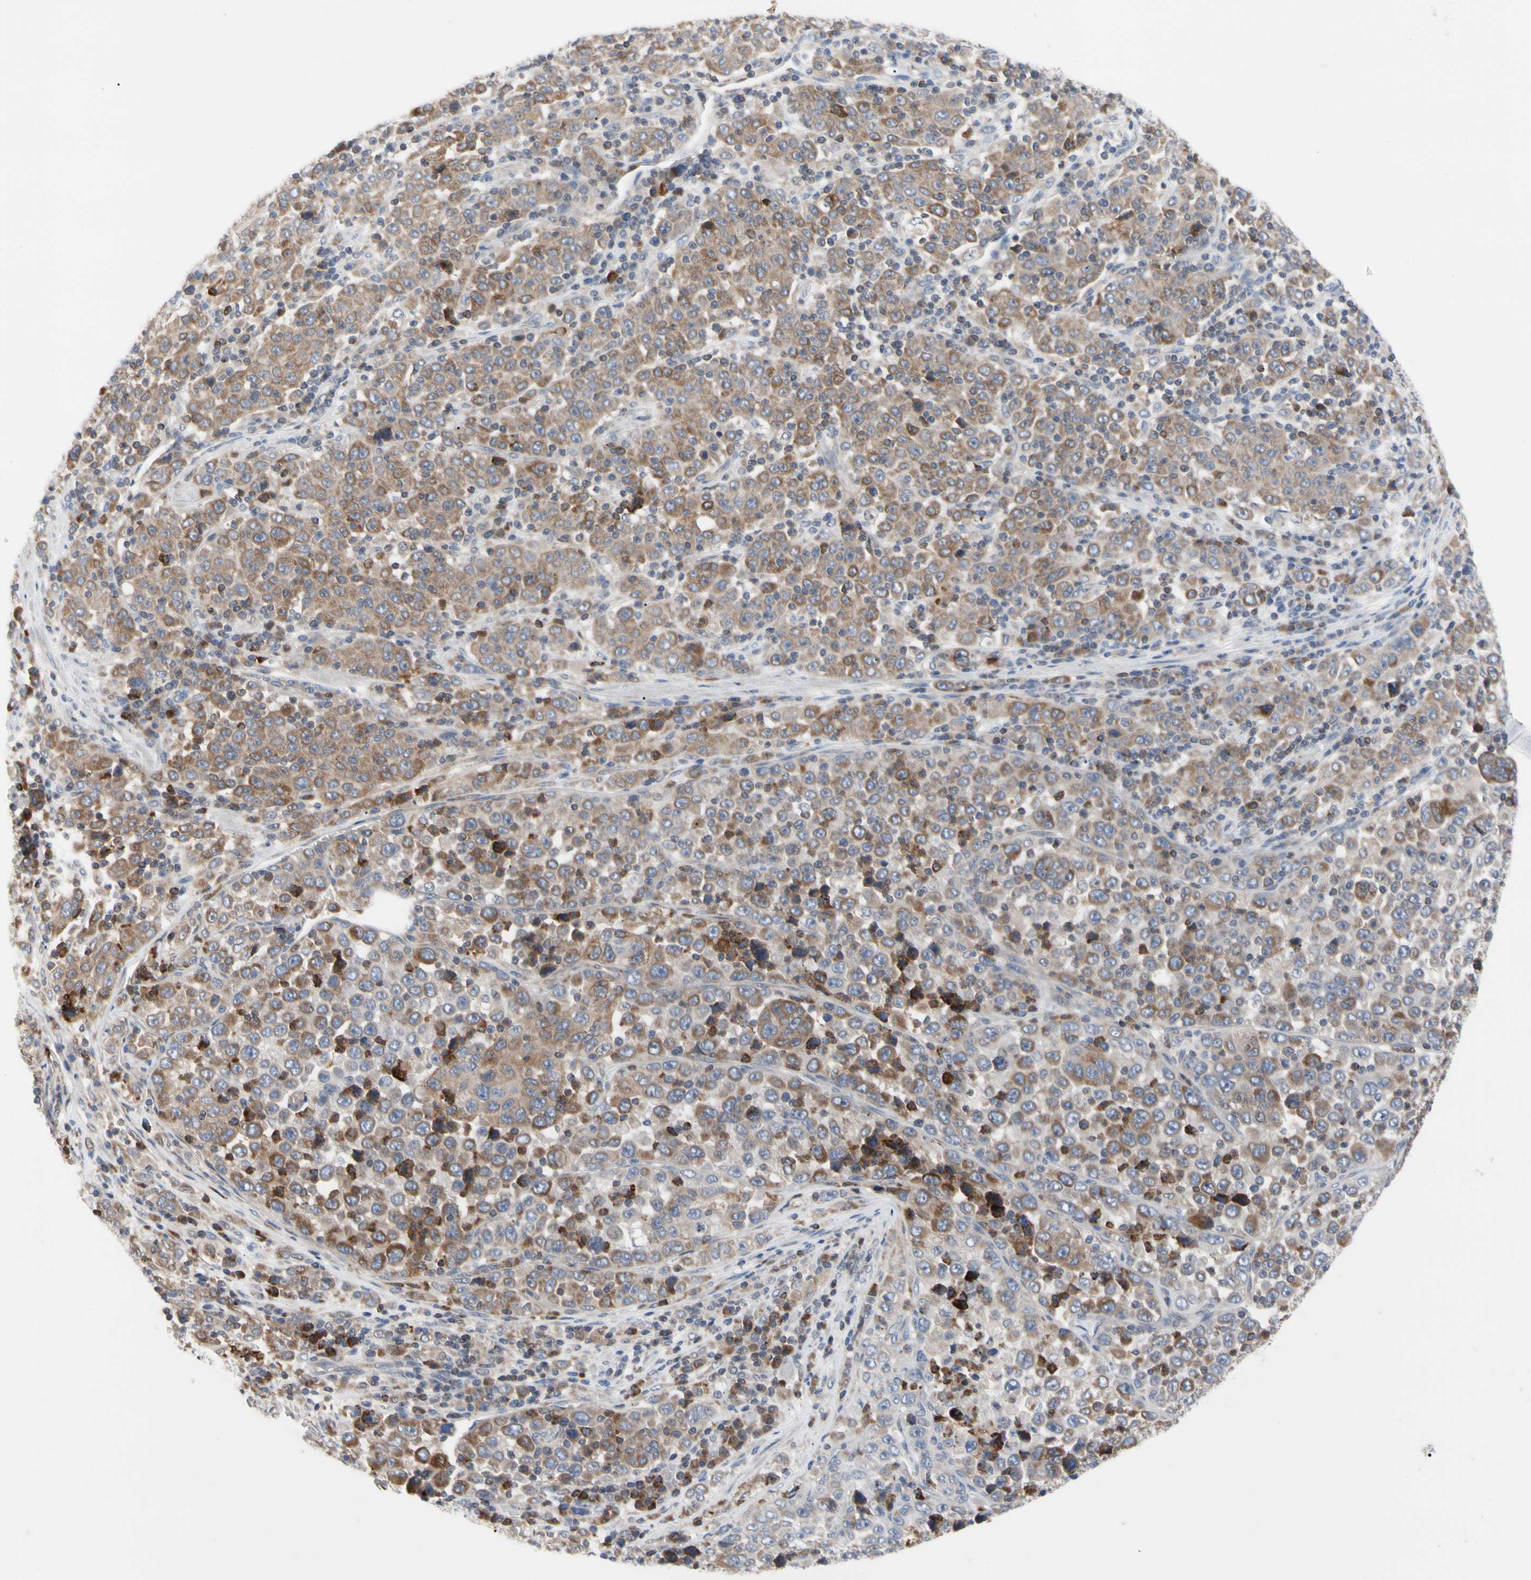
{"staining": {"intensity": "moderate", "quantity": "25%-75%", "location": "cytoplasmic/membranous"}, "tissue": "stomach cancer", "cell_type": "Tumor cells", "image_type": "cancer", "snomed": [{"axis": "morphology", "description": "Normal tissue, NOS"}, {"axis": "morphology", "description": "Adenocarcinoma, NOS"}, {"axis": "topography", "description": "Stomach, upper"}, {"axis": "topography", "description": "Stomach"}], "caption": "Stomach cancer was stained to show a protein in brown. There is medium levels of moderate cytoplasmic/membranous expression in about 25%-75% of tumor cells.", "gene": "MCL1", "patient": {"sex": "male", "age": 59}}